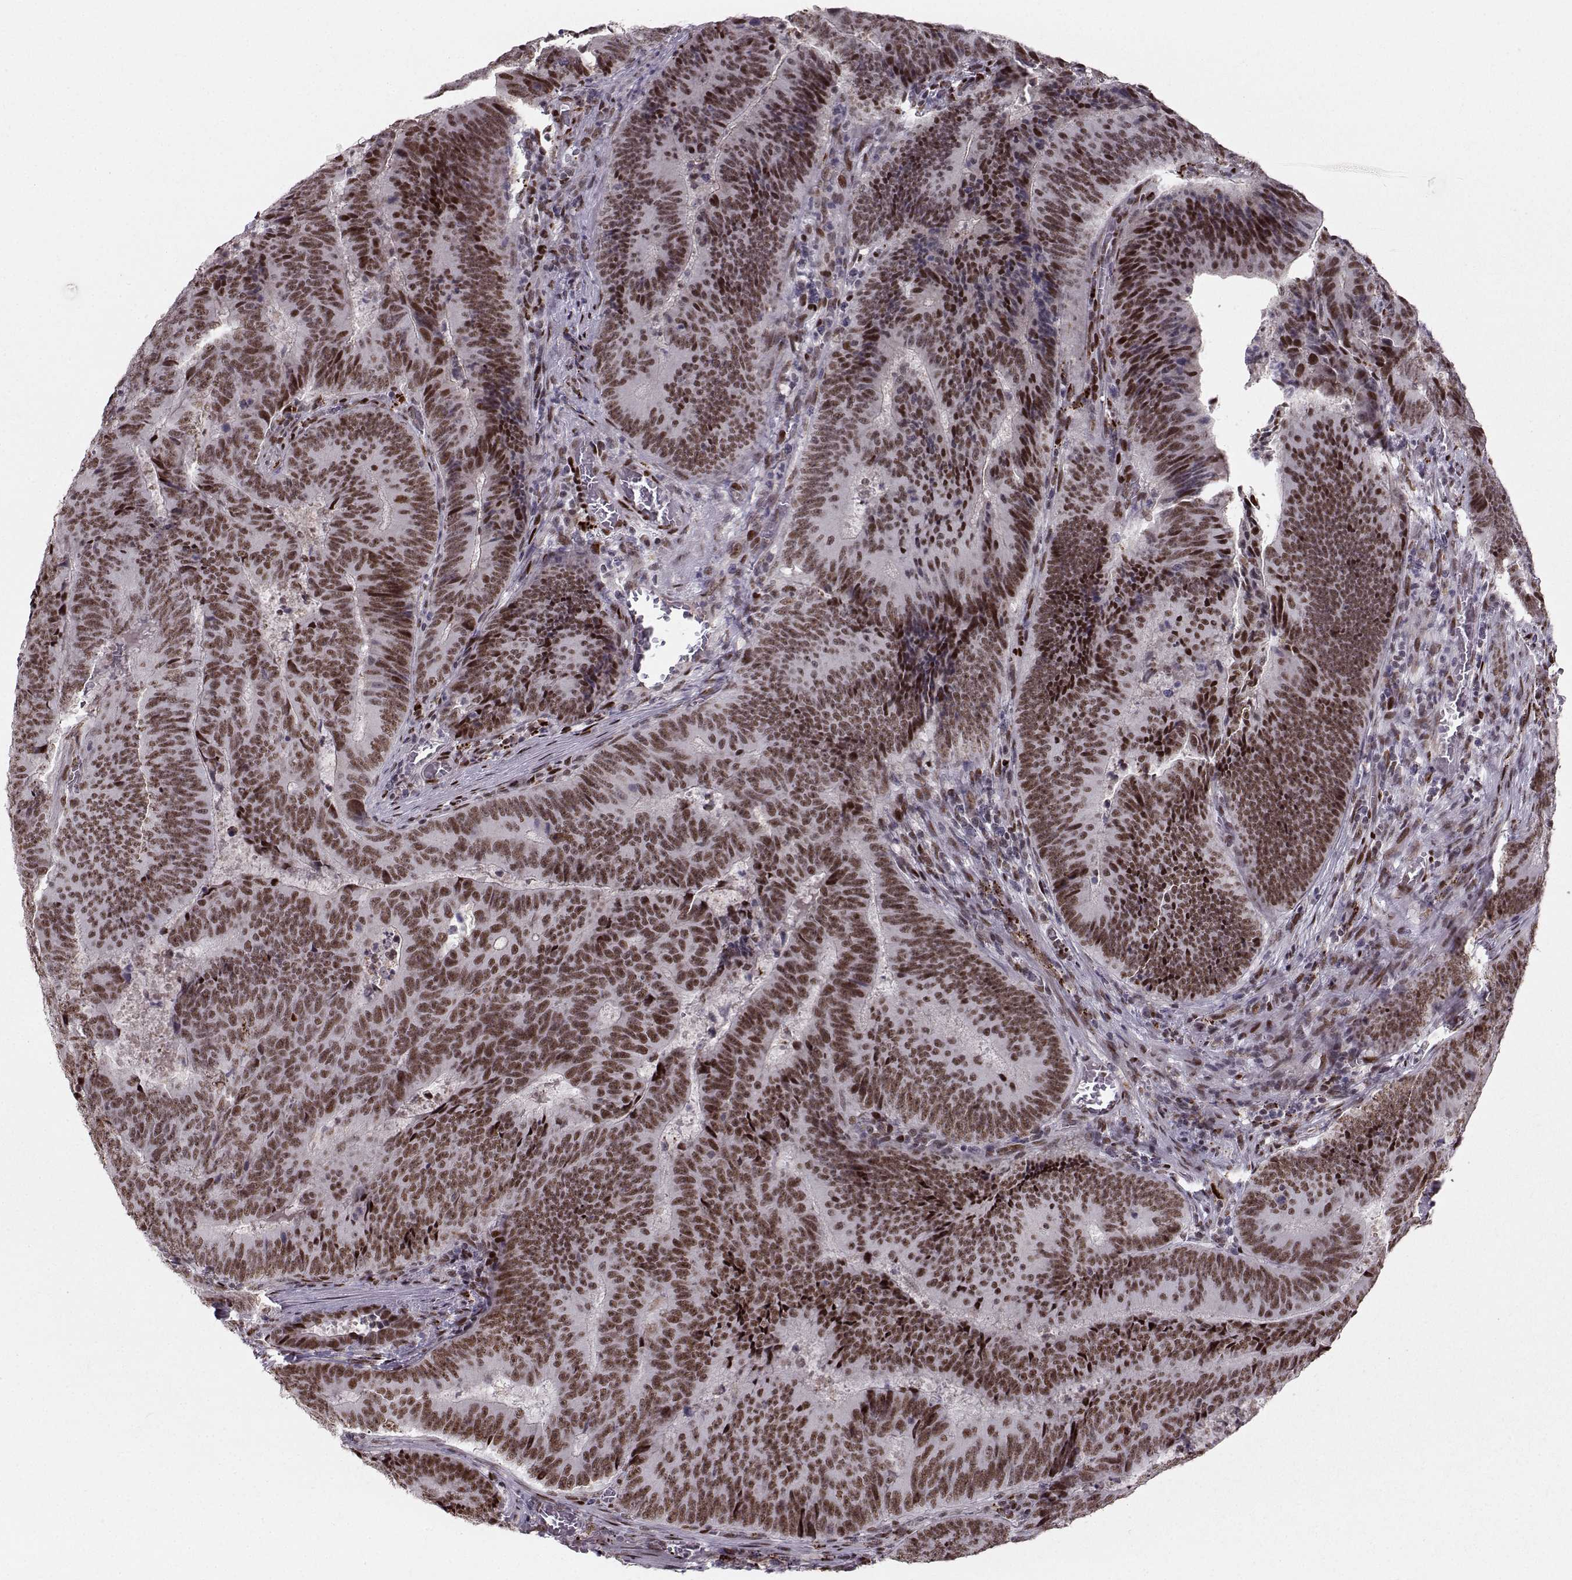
{"staining": {"intensity": "strong", "quantity": ">75%", "location": "nuclear"}, "tissue": "colorectal cancer", "cell_type": "Tumor cells", "image_type": "cancer", "snomed": [{"axis": "morphology", "description": "Adenocarcinoma, NOS"}, {"axis": "topography", "description": "Colon"}], "caption": "Immunohistochemical staining of colorectal cancer (adenocarcinoma) shows high levels of strong nuclear protein positivity in about >75% of tumor cells. The protein of interest is stained brown, and the nuclei are stained in blue (DAB IHC with brightfield microscopy, high magnification).", "gene": "SNAPC2", "patient": {"sex": "female", "age": 82}}